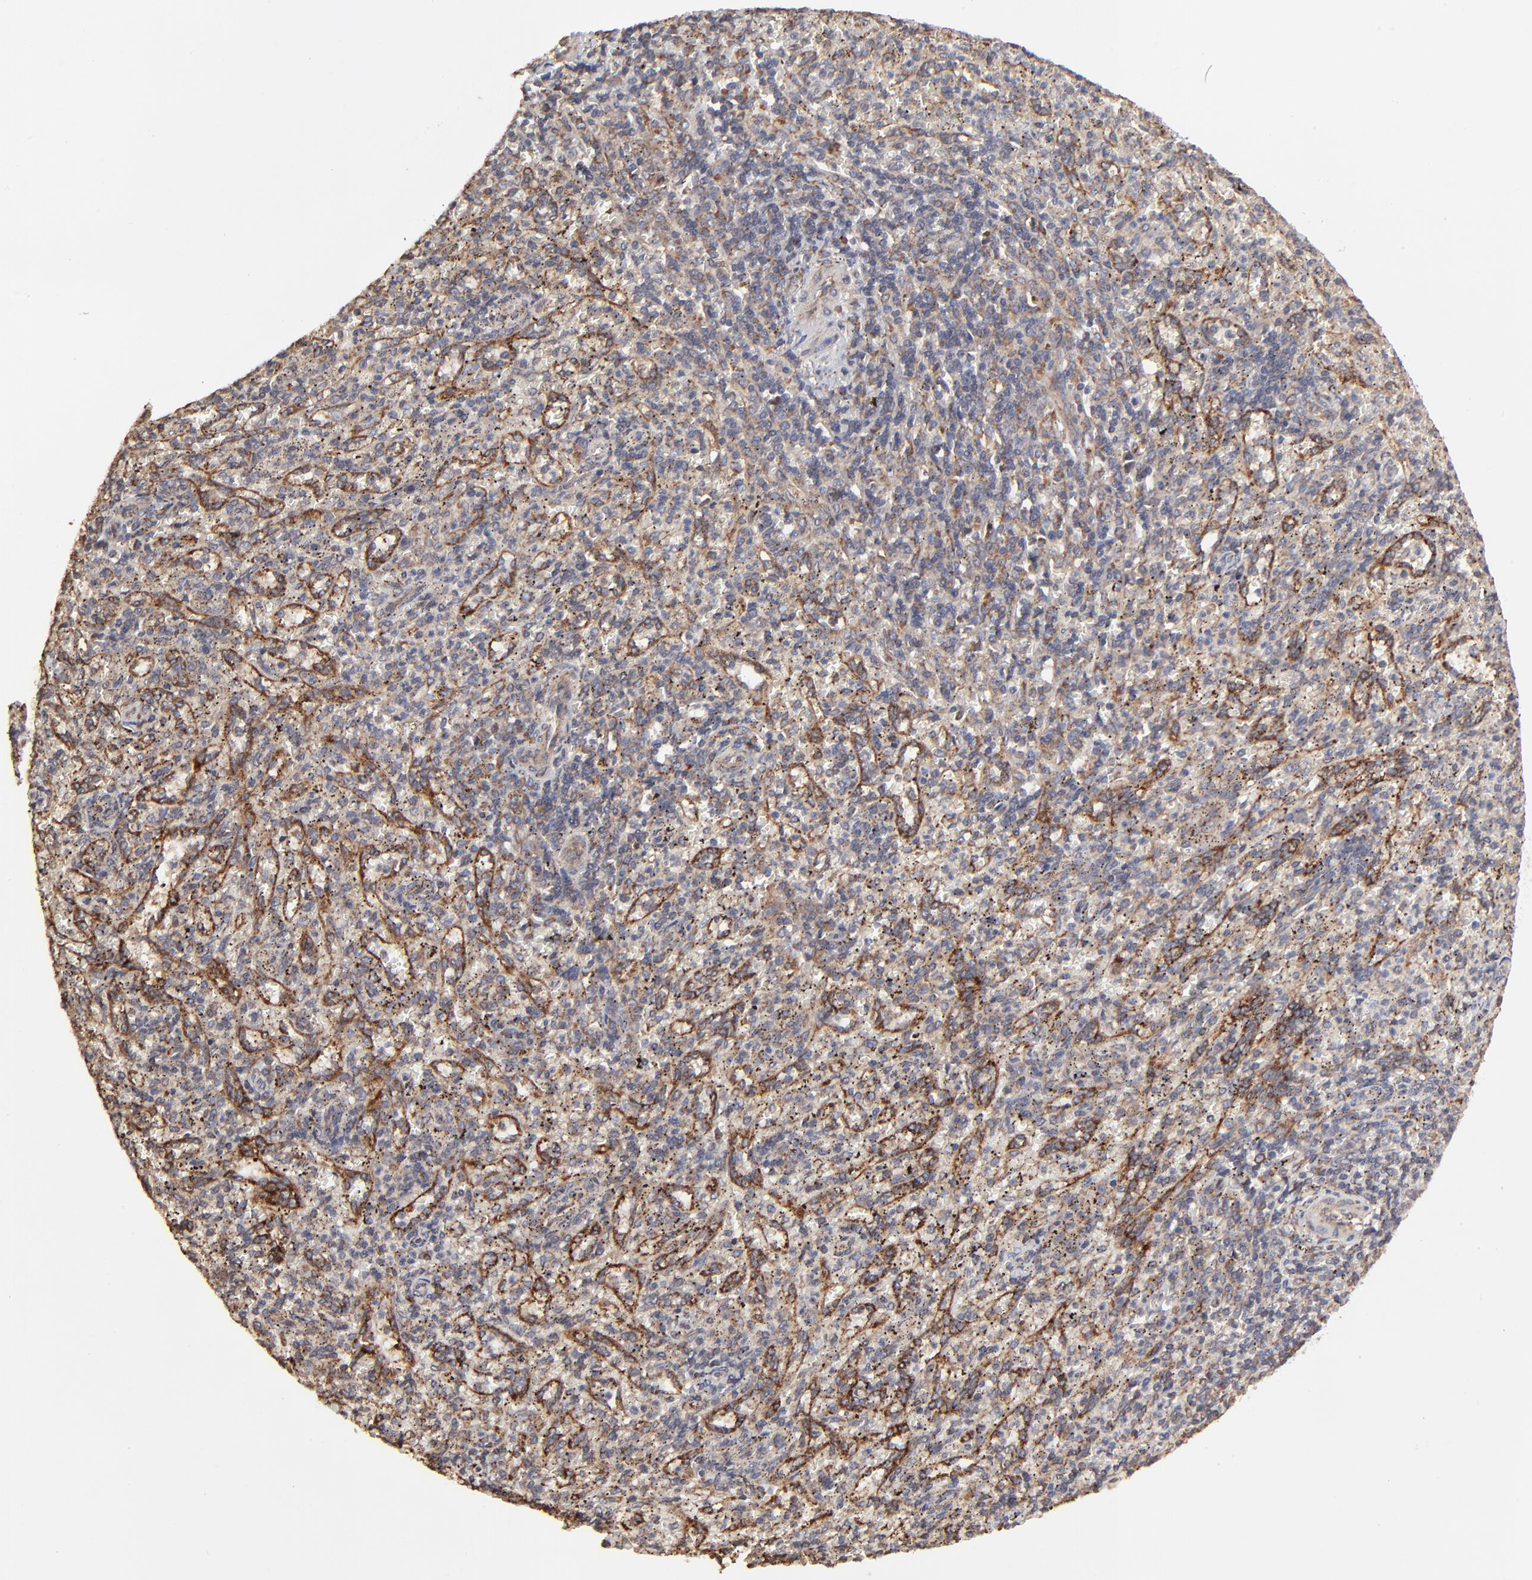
{"staining": {"intensity": "moderate", "quantity": ">75%", "location": "cytoplasmic/membranous"}, "tissue": "spleen", "cell_type": "Cells in red pulp", "image_type": "normal", "snomed": [{"axis": "morphology", "description": "Normal tissue, NOS"}, {"axis": "topography", "description": "Spleen"}], "caption": "Moderate cytoplasmic/membranous expression is appreciated in about >75% of cells in red pulp in unremarkable spleen. The staining is performed using DAB brown chromogen to label protein expression. The nuclei are counter-stained blue using hematoxylin.", "gene": "ELP2", "patient": {"sex": "female", "age": 10}}